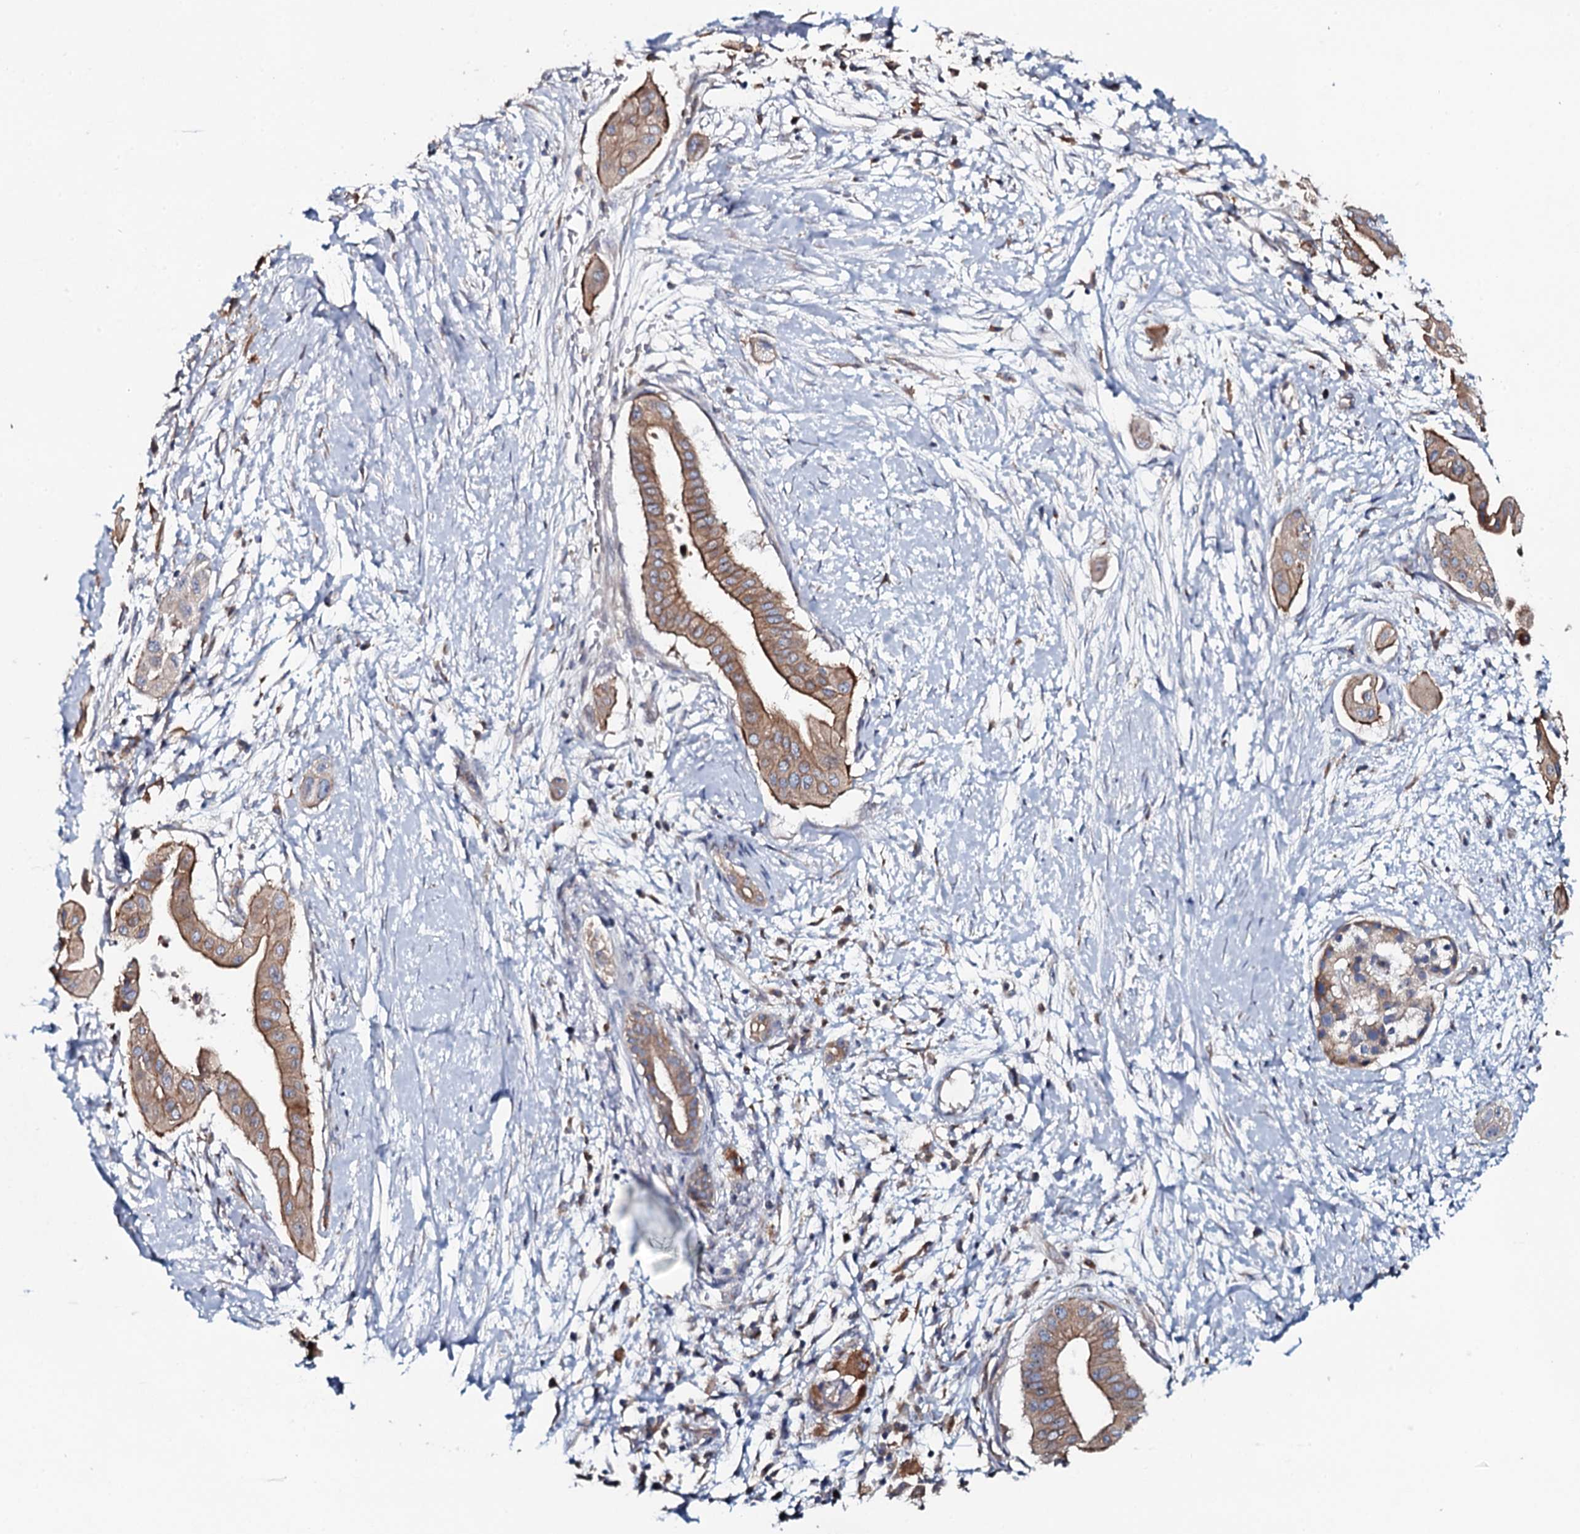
{"staining": {"intensity": "moderate", "quantity": ">75%", "location": "cytoplasmic/membranous"}, "tissue": "pancreatic cancer", "cell_type": "Tumor cells", "image_type": "cancer", "snomed": [{"axis": "morphology", "description": "Adenocarcinoma, NOS"}, {"axis": "topography", "description": "Pancreas"}], "caption": "The immunohistochemical stain shows moderate cytoplasmic/membranous positivity in tumor cells of pancreatic cancer (adenocarcinoma) tissue. (IHC, brightfield microscopy, high magnification).", "gene": "TMEM151A", "patient": {"sex": "male", "age": 68}}